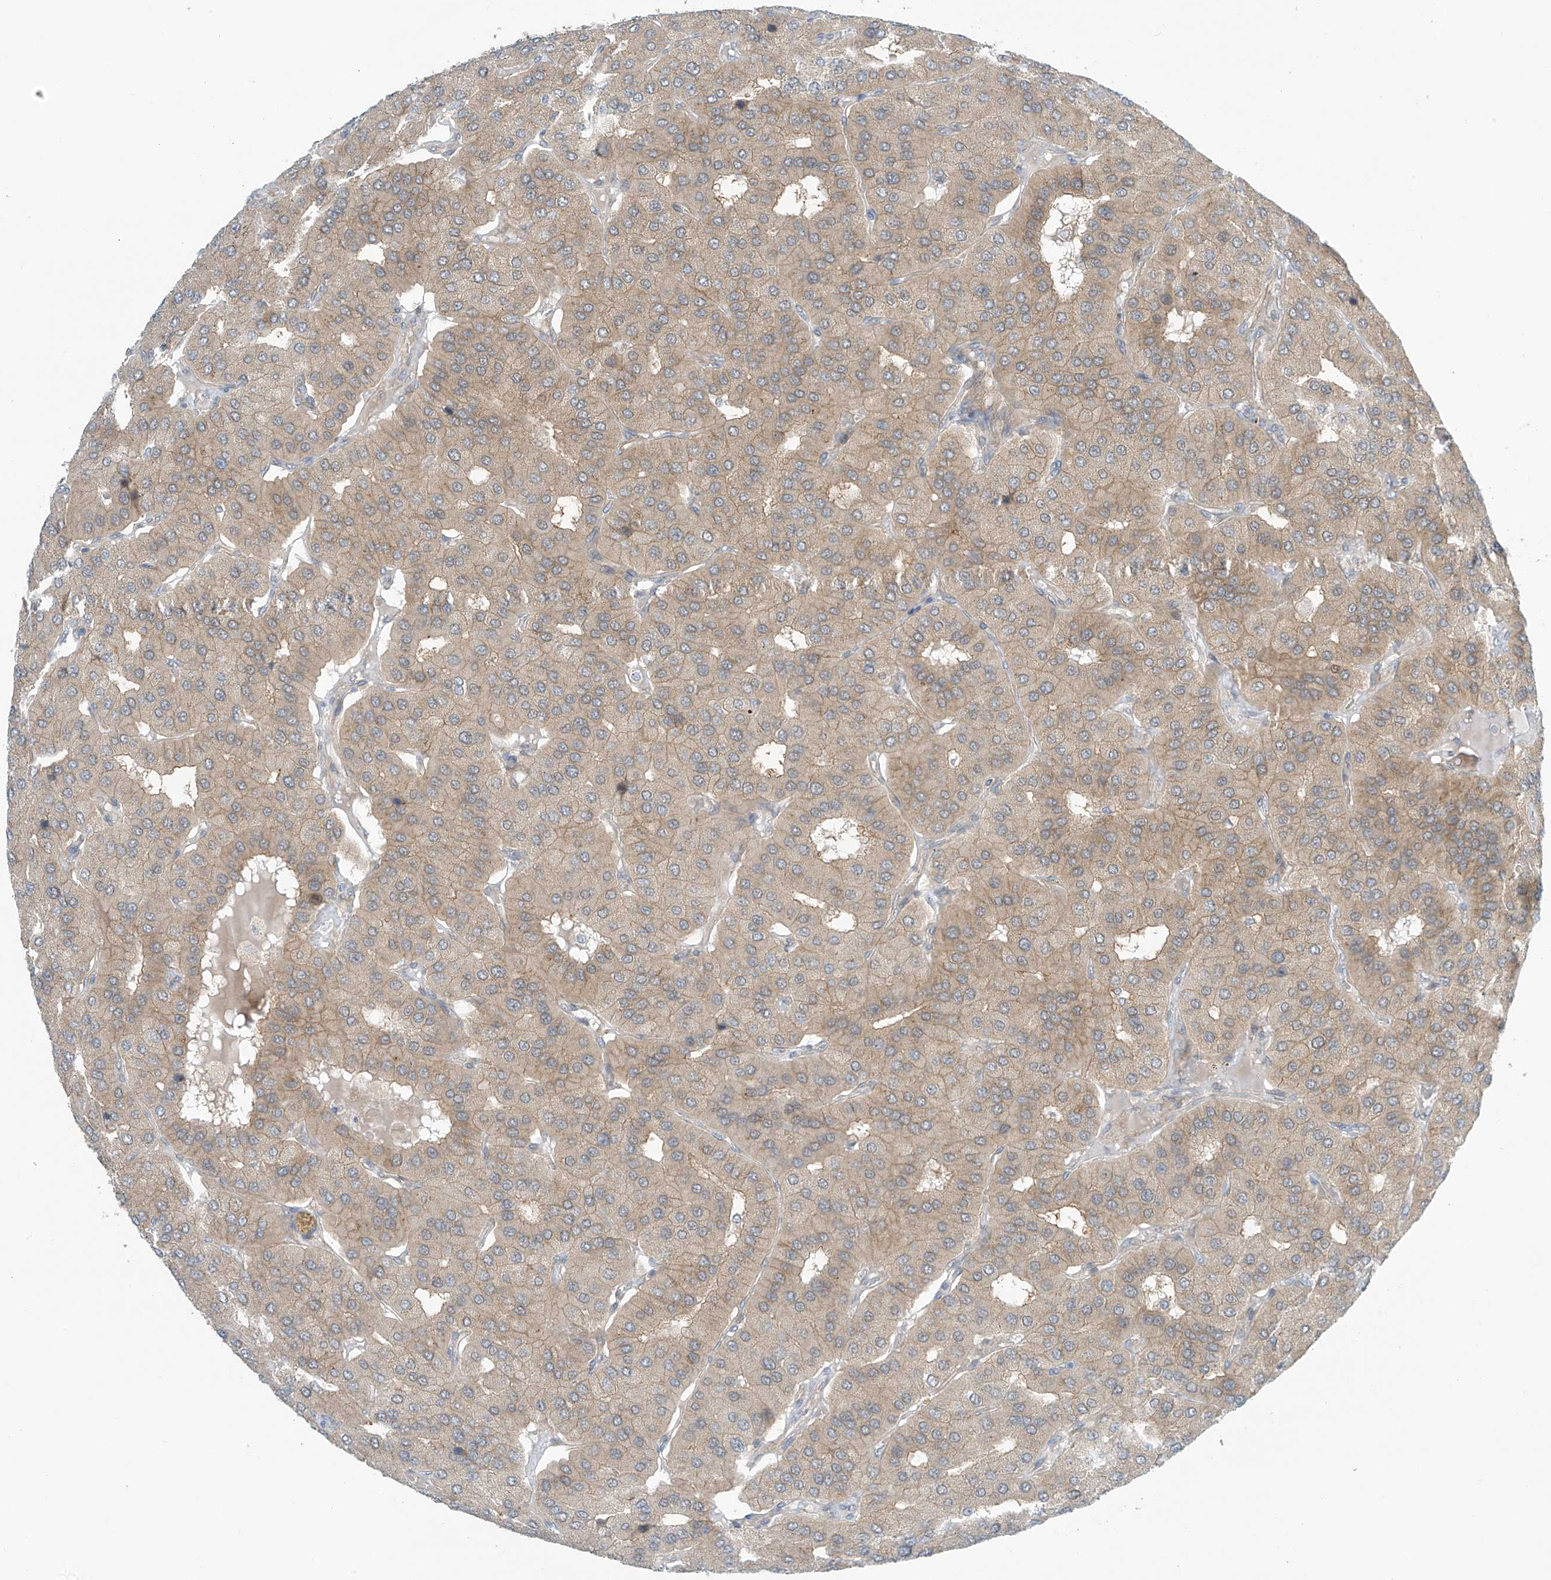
{"staining": {"intensity": "weak", "quantity": "25%-75%", "location": "cytoplasmic/membranous"}, "tissue": "parathyroid gland", "cell_type": "Glandular cells", "image_type": "normal", "snomed": [{"axis": "morphology", "description": "Normal tissue, NOS"}, {"axis": "morphology", "description": "Adenoma, NOS"}, {"axis": "topography", "description": "Parathyroid gland"}], "caption": "Normal parathyroid gland reveals weak cytoplasmic/membranous staining in approximately 25%-75% of glandular cells.", "gene": "FSD1L", "patient": {"sex": "female", "age": 86}}